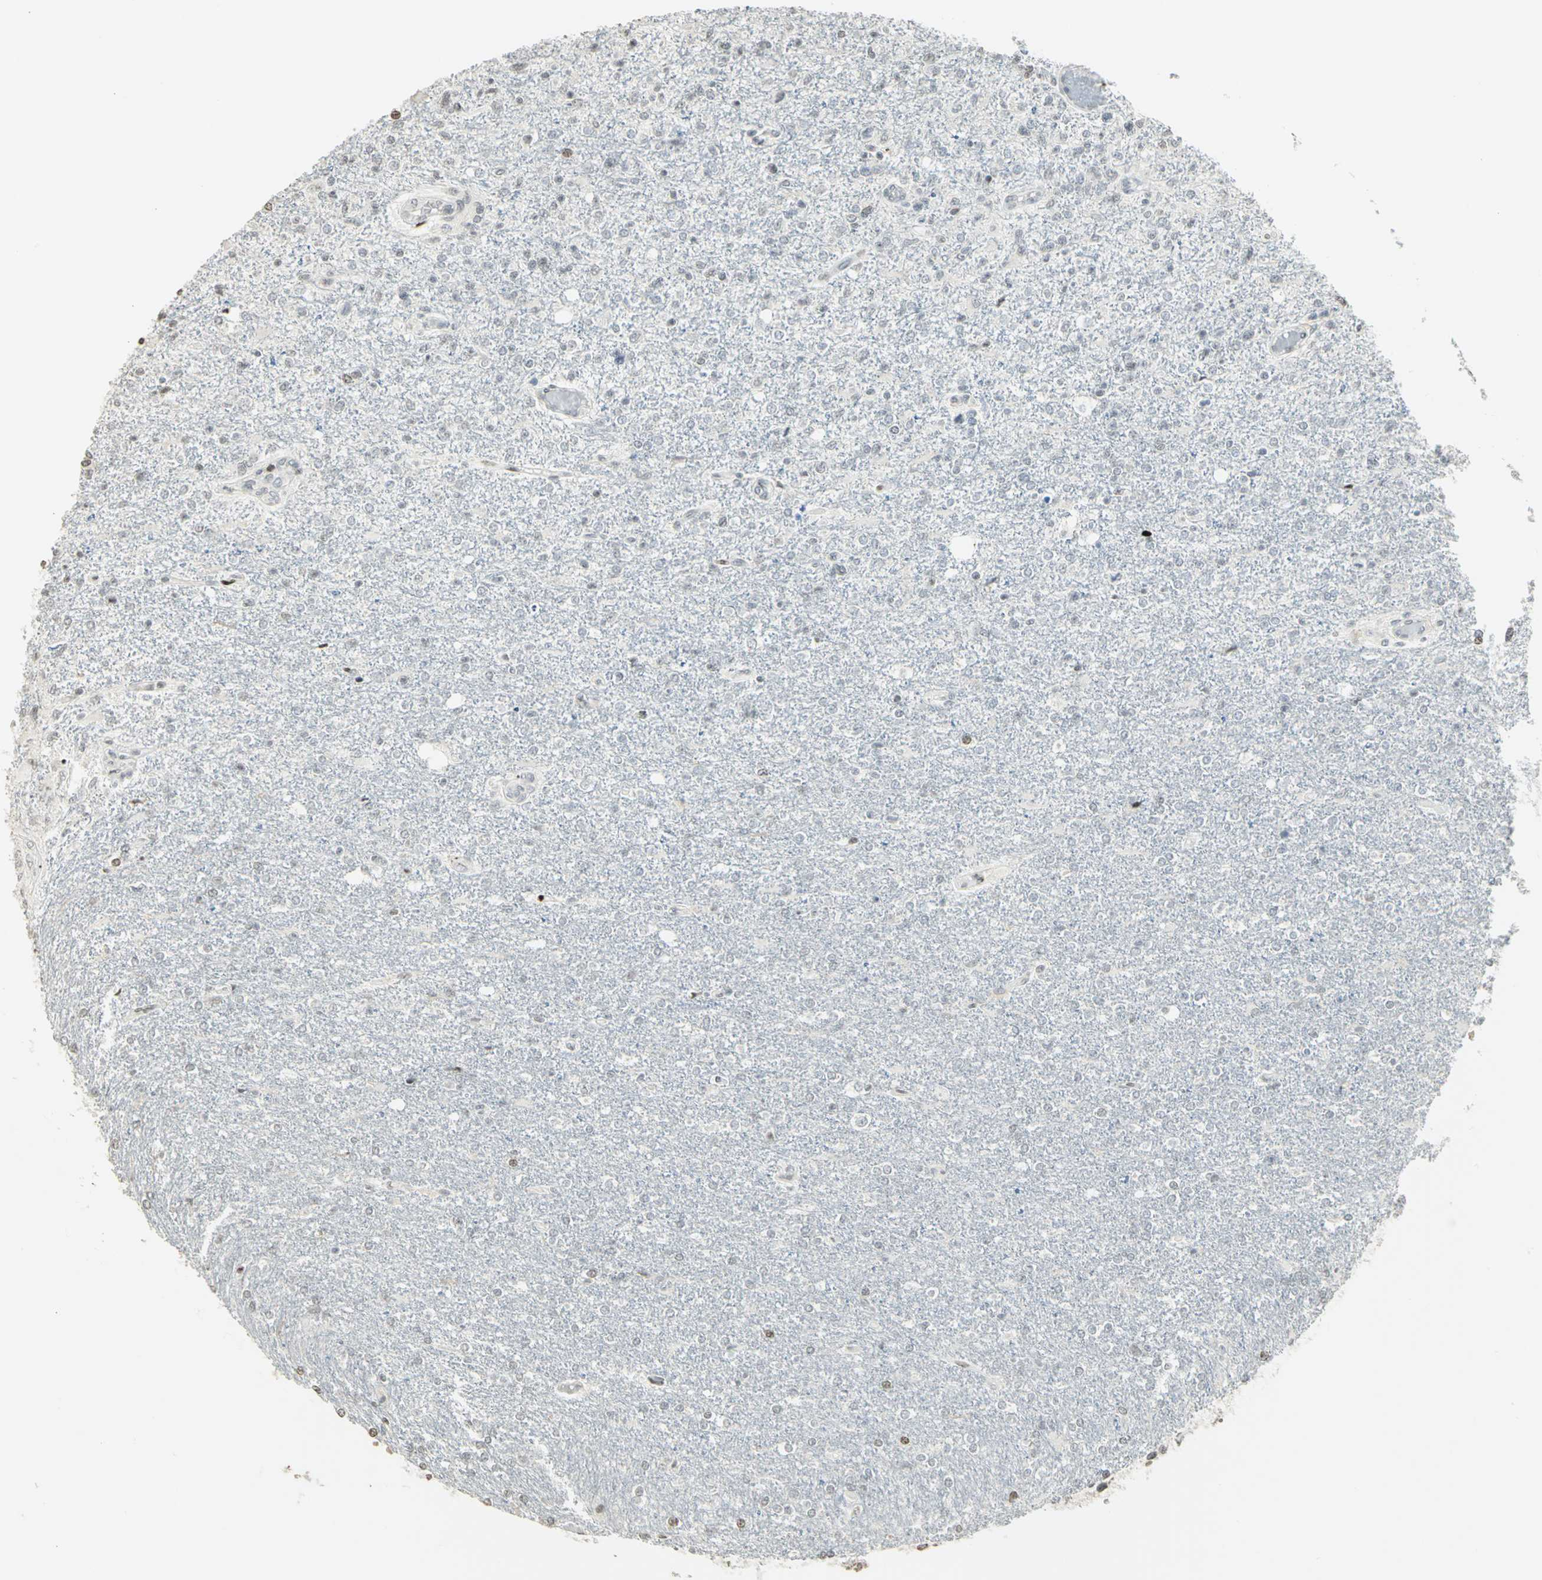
{"staining": {"intensity": "weak", "quantity": "<25%", "location": "nuclear"}, "tissue": "glioma", "cell_type": "Tumor cells", "image_type": "cancer", "snomed": [{"axis": "morphology", "description": "Glioma, malignant, High grade"}, {"axis": "topography", "description": "Cerebral cortex"}], "caption": "Histopathology image shows no significant protein positivity in tumor cells of malignant glioma (high-grade).", "gene": "KDM1A", "patient": {"sex": "male", "age": 76}}